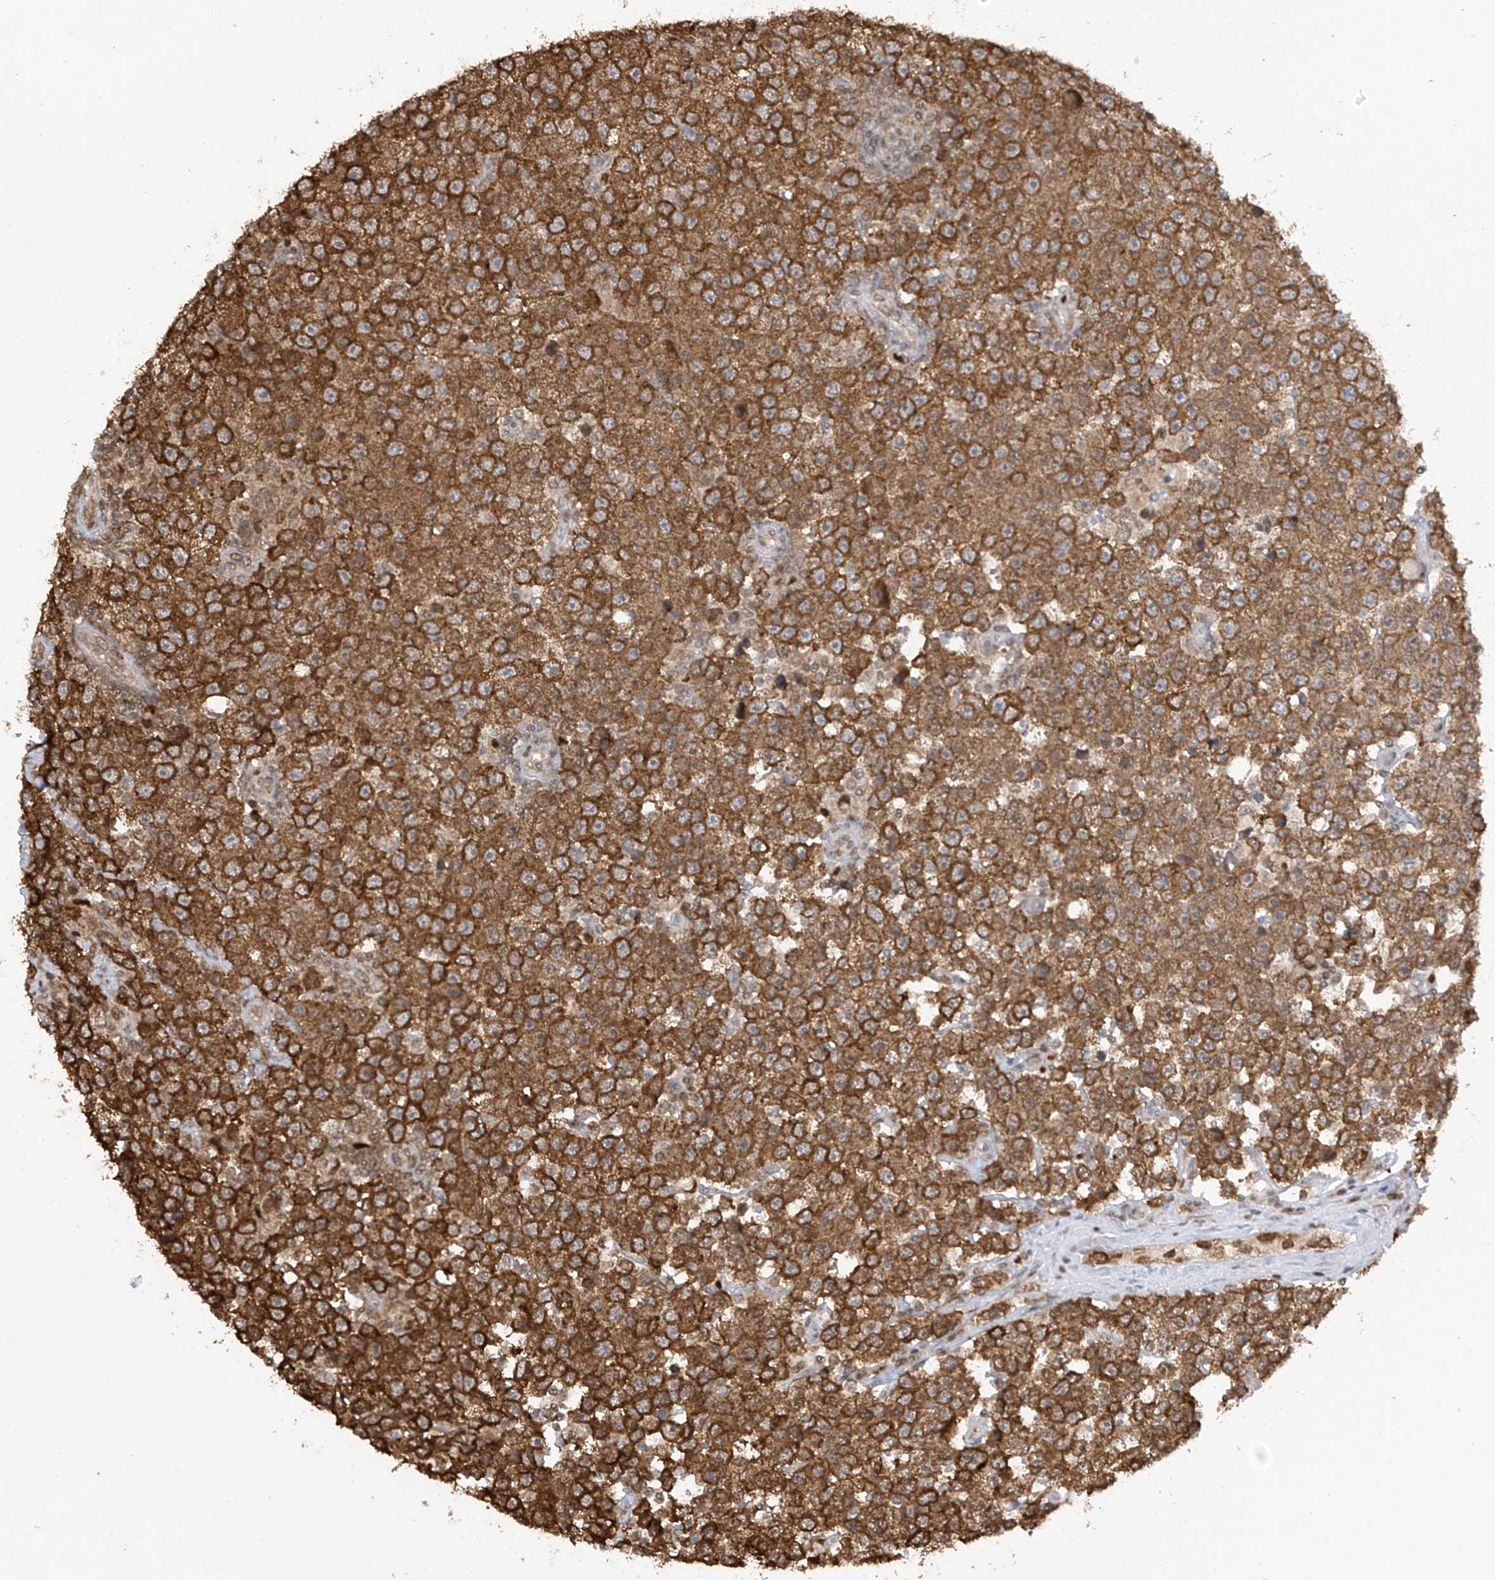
{"staining": {"intensity": "moderate", "quantity": ">75%", "location": "cytoplasmic/membranous"}, "tissue": "testis cancer", "cell_type": "Tumor cells", "image_type": "cancer", "snomed": [{"axis": "morphology", "description": "Seminoma, NOS"}, {"axis": "topography", "description": "Testis"}], "caption": "This is an image of immunohistochemistry (IHC) staining of testis seminoma, which shows moderate expression in the cytoplasmic/membranous of tumor cells.", "gene": "KPNB1", "patient": {"sex": "male", "age": 28}}